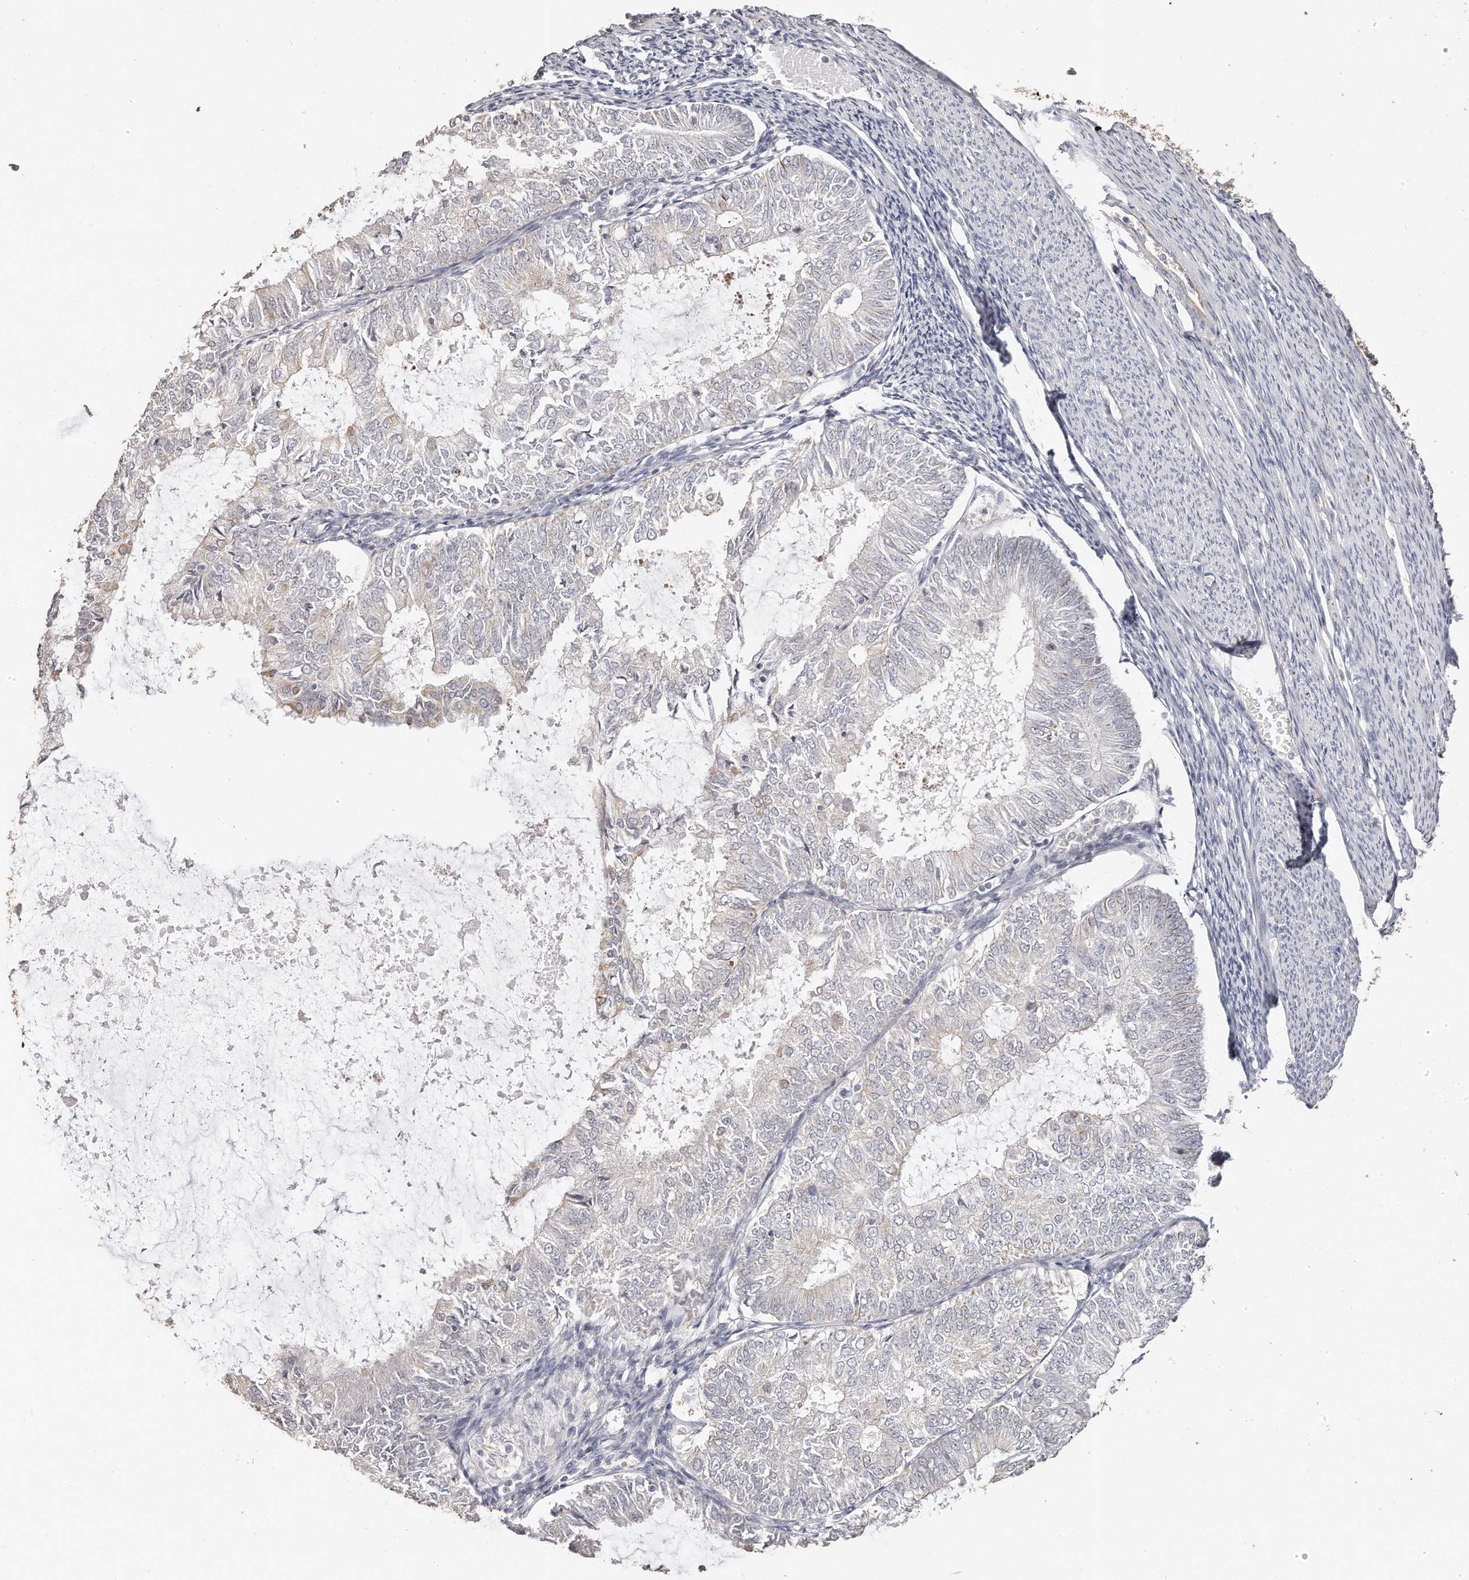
{"staining": {"intensity": "negative", "quantity": "none", "location": "none"}, "tissue": "endometrial cancer", "cell_type": "Tumor cells", "image_type": "cancer", "snomed": [{"axis": "morphology", "description": "Adenocarcinoma, NOS"}, {"axis": "topography", "description": "Endometrium"}], "caption": "The immunohistochemistry (IHC) image has no significant expression in tumor cells of adenocarcinoma (endometrial) tissue.", "gene": "ZYG11A", "patient": {"sex": "female", "age": 57}}